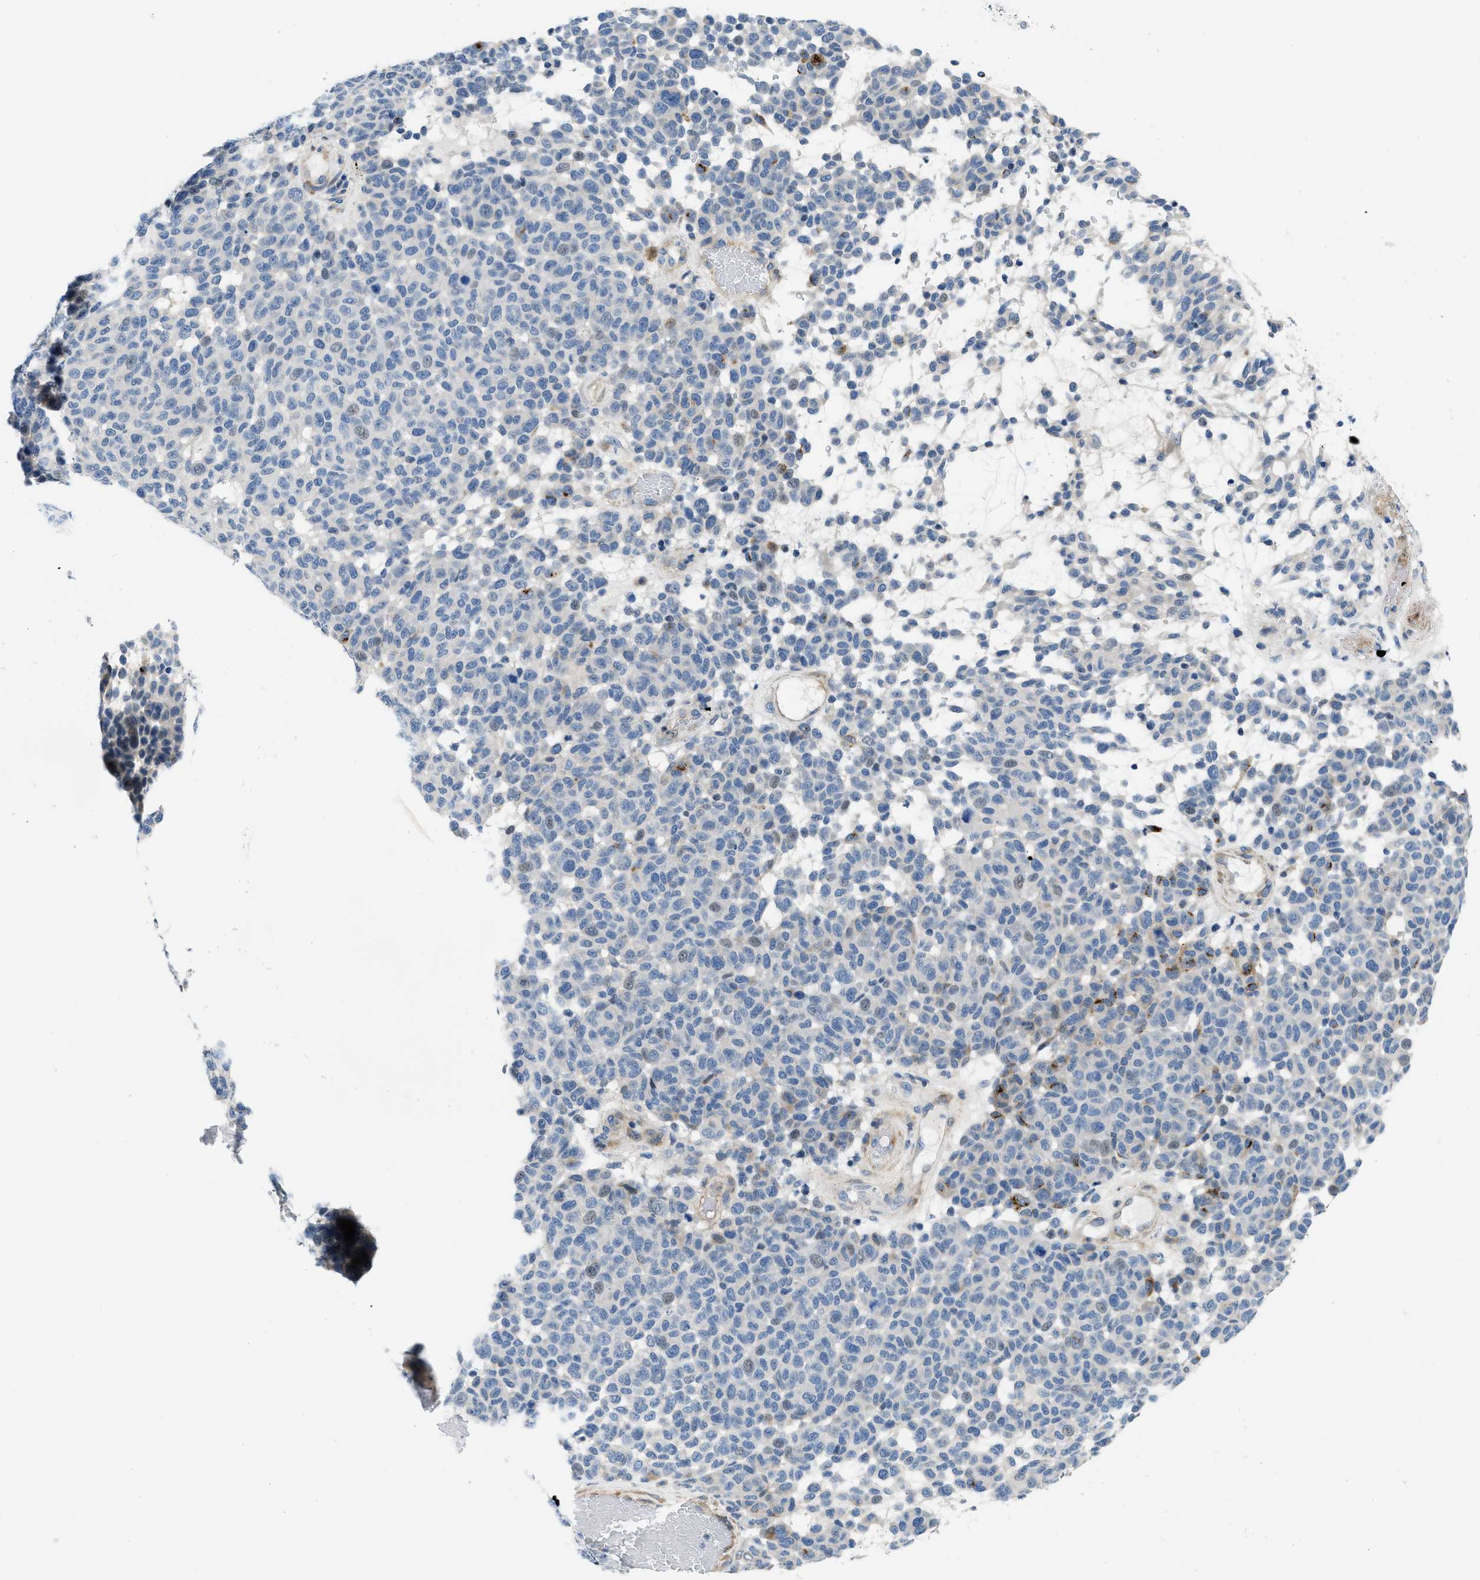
{"staining": {"intensity": "weak", "quantity": "<25%", "location": "nuclear"}, "tissue": "melanoma", "cell_type": "Tumor cells", "image_type": "cancer", "snomed": [{"axis": "morphology", "description": "Malignant melanoma, NOS"}, {"axis": "topography", "description": "Skin"}], "caption": "Photomicrograph shows no protein positivity in tumor cells of melanoma tissue.", "gene": "FDCSP", "patient": {"sex": "male", "age": 59}}